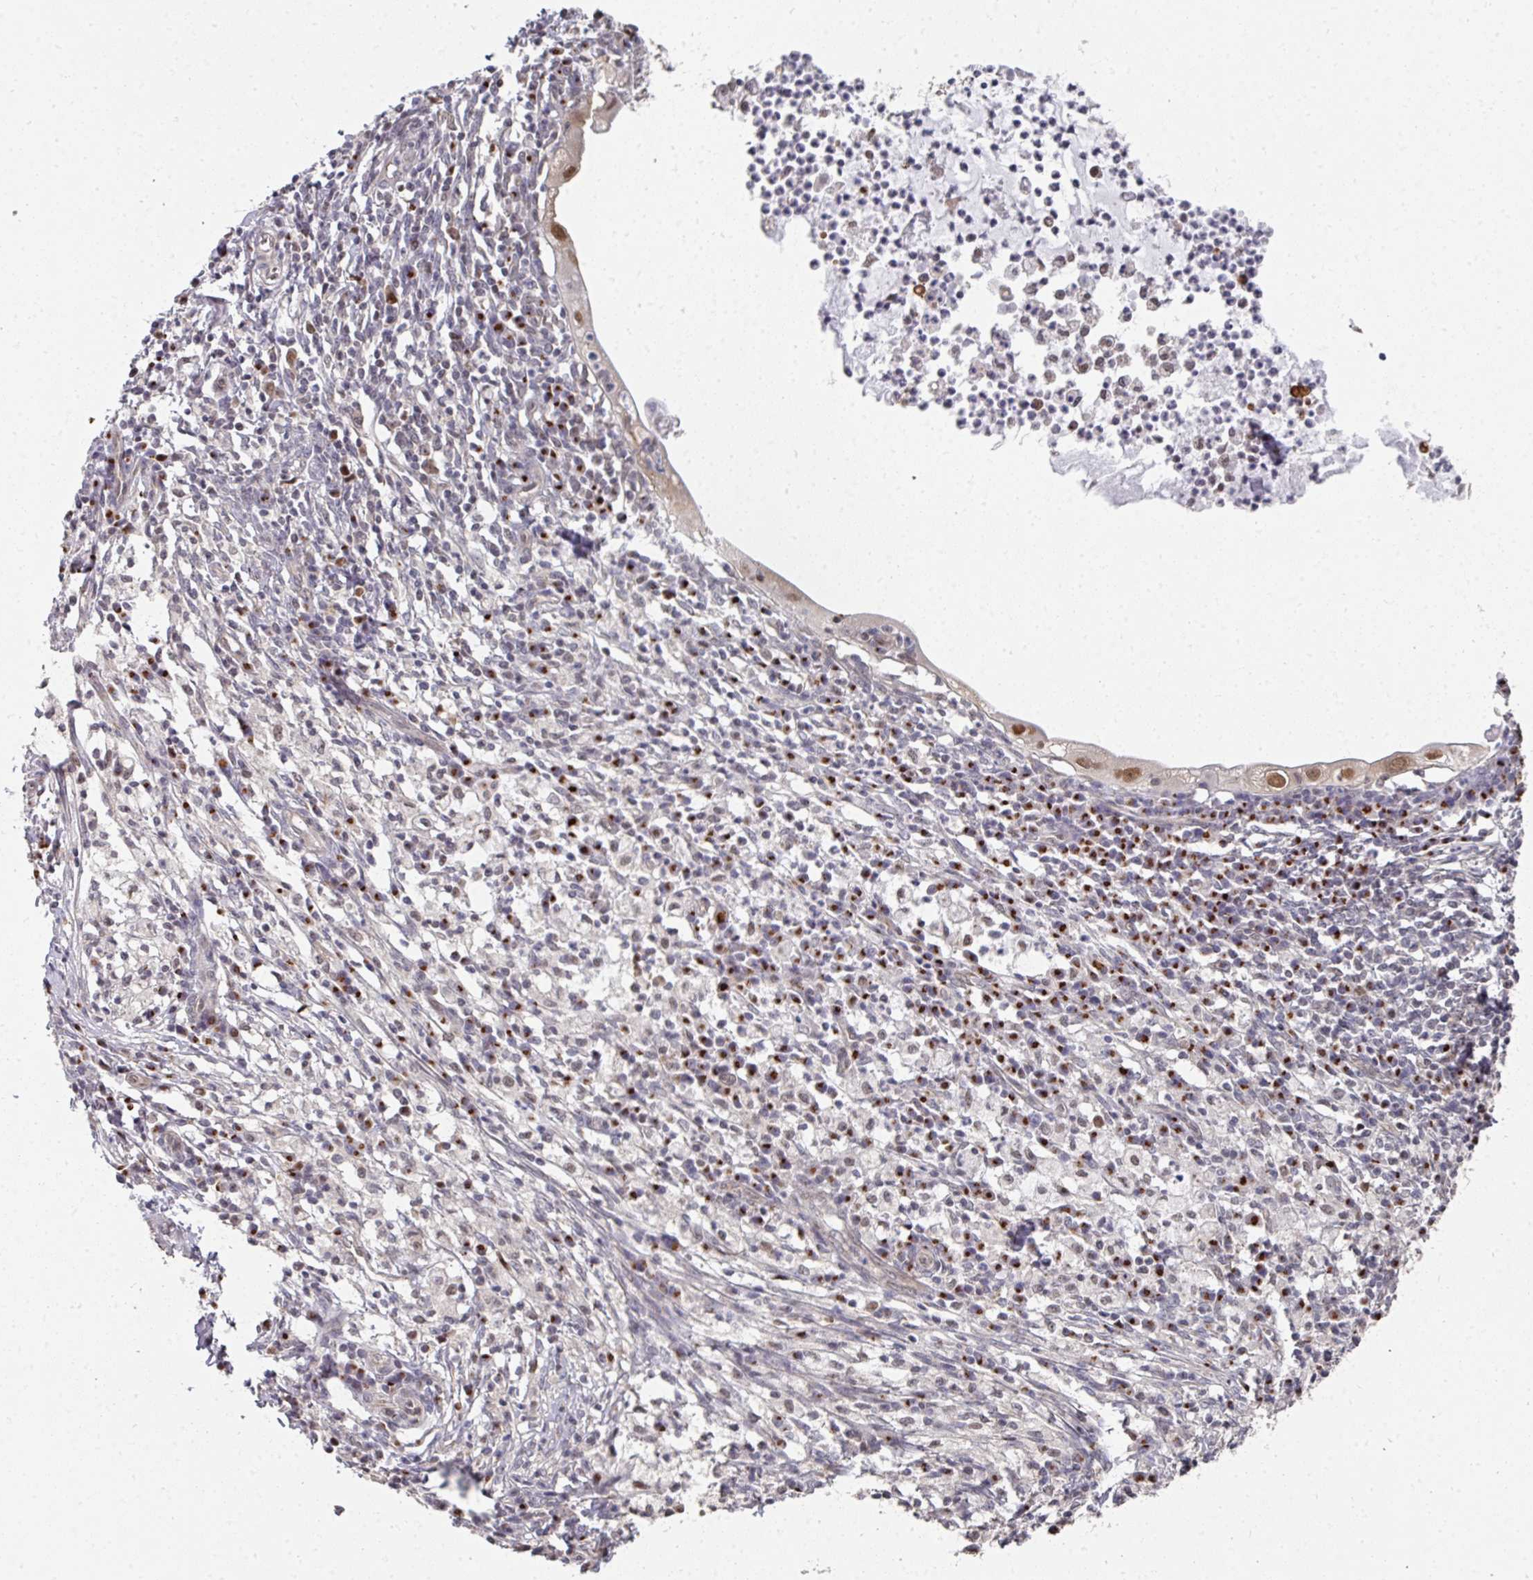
{"staining": {"intensity": "moderate", "quantity": "<25%", "location": "nuclear"}, "tissue": "cervical cancer", "cell_type": "Tumor cells", "image_type": "cancer", "snomed": [{"axis": "morphology", "description": "Adenocarcinoma, NOS"}, {"axis": "topography", "description": "Cervix"}], "caption": "Immunohistochemistry (IHC) of adenocarcinoma (cervical) displays low levels of moderate nuclear staining in approximately <25% of tumor cells.", "gene": "C18orf25", "patient": {"sex": "female", "age": 36}}